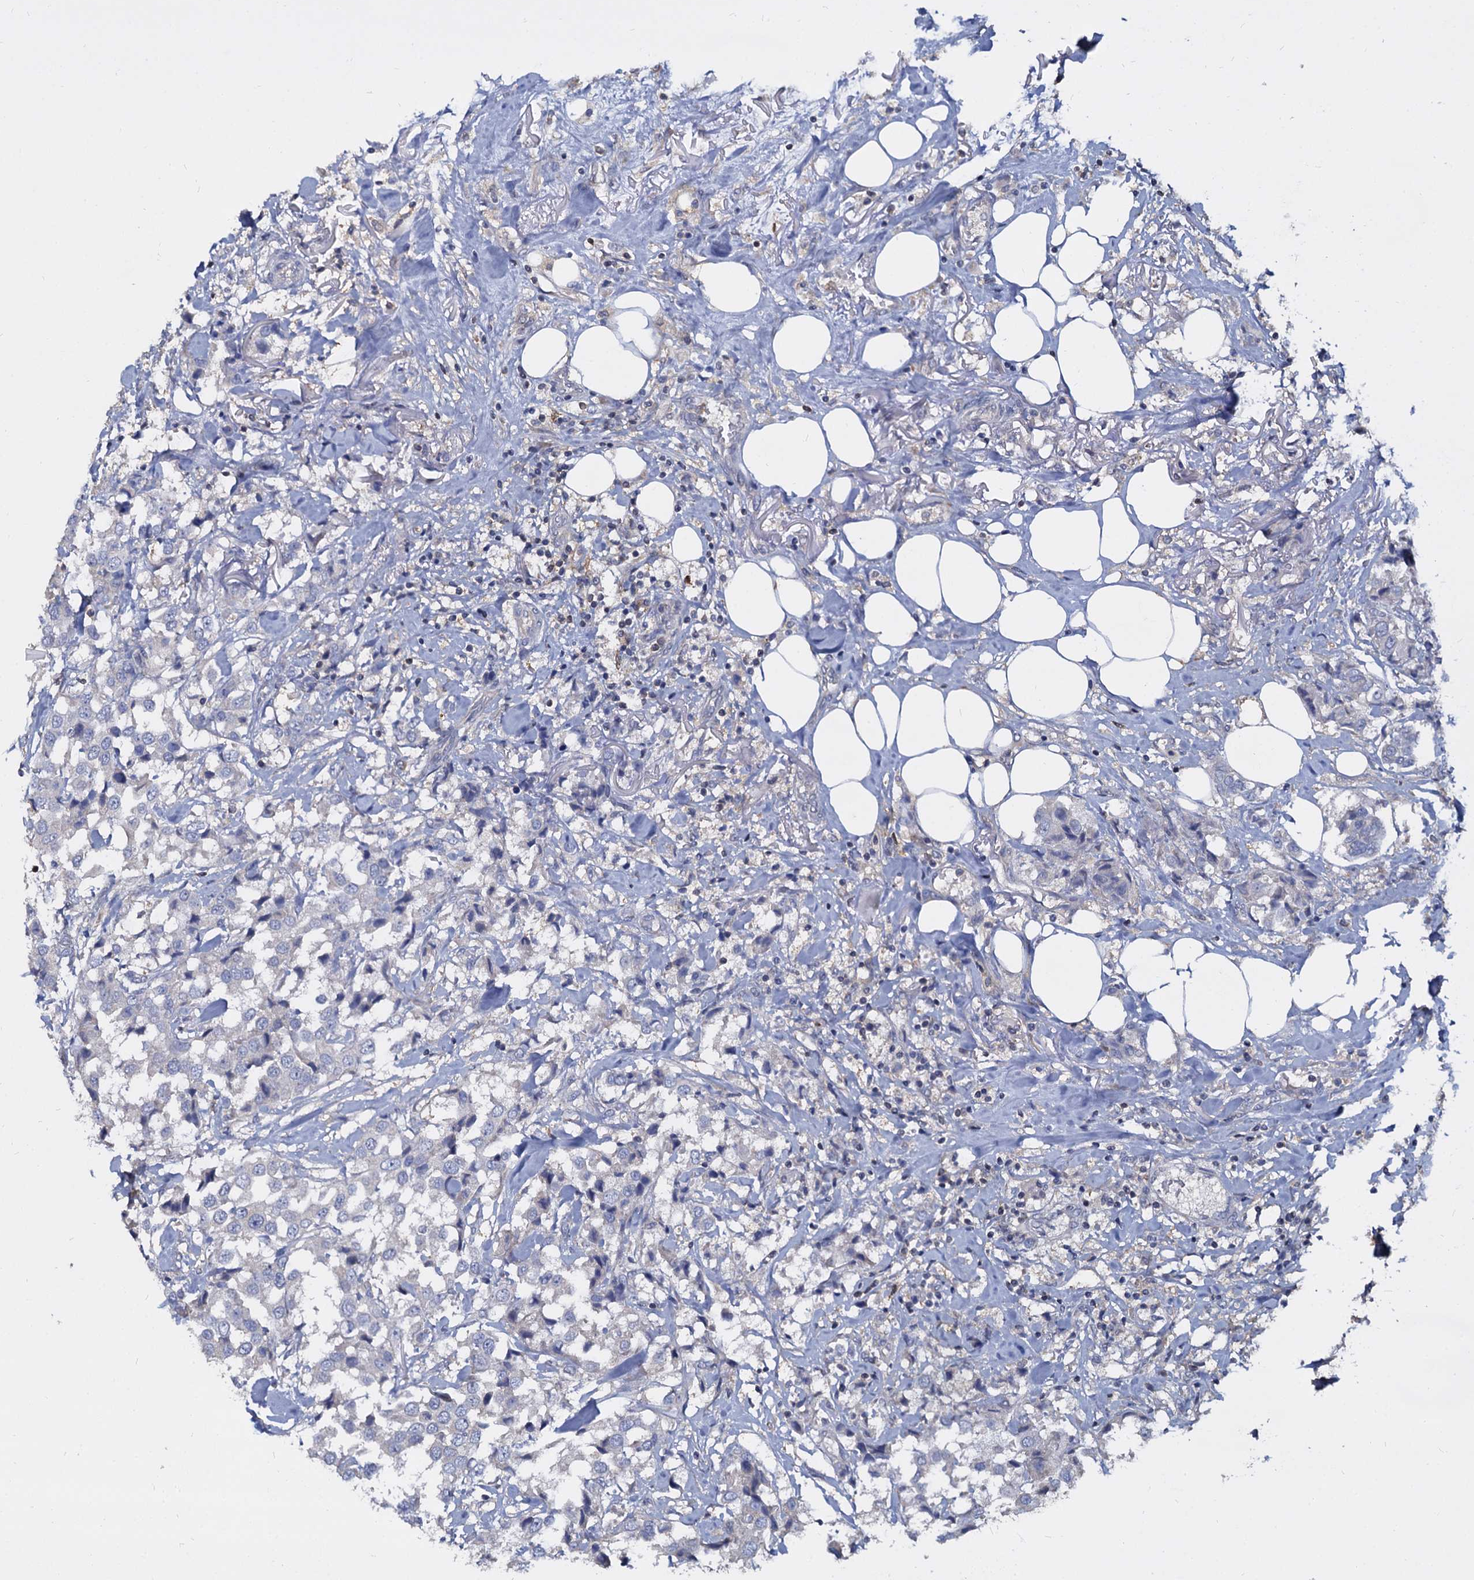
{"staining": {"intensity": "negative", "quantity": "none", "location": "none"}, "tissue": "breast cancer", "cell_type": "Tumor cells", "image_type": "cancer", "snomed": [{"axis": "morphology", "description": "Duct carcinoma"}, {"axis": "topography", "description": "Breast"}], "caption": "There is no significant expression in tumor cells of intraductal carcinoma (breast).", "gene": "ANKRD13A", "patient": {"sex": "female", "age": 80}}